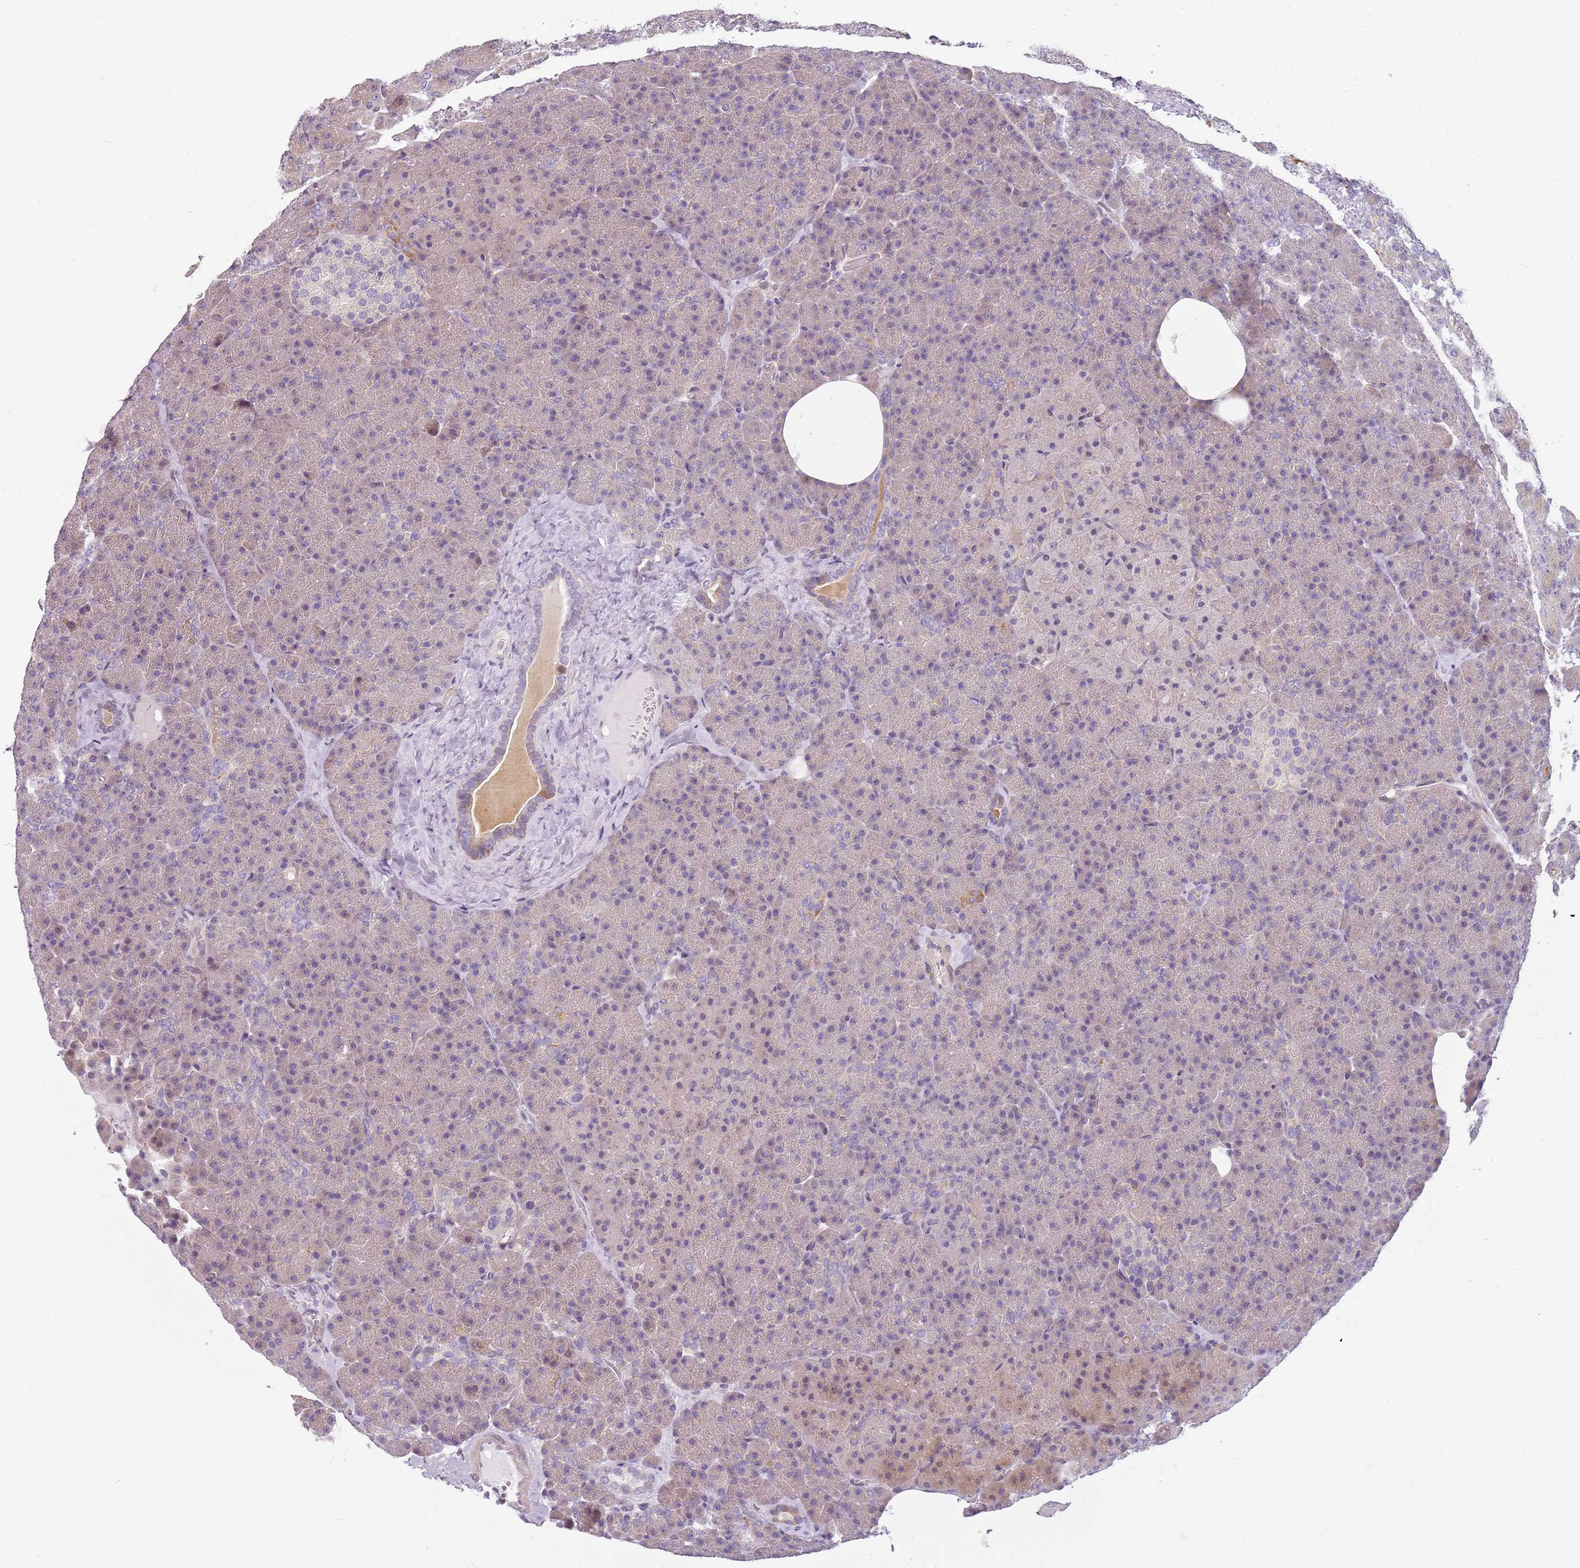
{"staining": {"intensity": "weak", "quantity": "25%-75%", "location": "cytoplasmic/membranous"}, "tissue": "pancreas", "cell_type": "Exocrine glandular cells", "image_type": "normal", "snomed": [{"axis": "morphology", "description": "Normal tissue, NOS"}, {"axis": "morphology", "description": "Carcinoid, malignant, NOS"}, {"axis": "topography", "description": "Pancreas"}], "caption": "The photomicrograph exhibits immunohistochemical staining of benign pancreas. There is weak cytoplasmic/membranous staining is seen in approximately 25%-75% of exocrine glandular cells.", "gene": "DEFB116", "patient": {"sex": "female", "age": 35}}